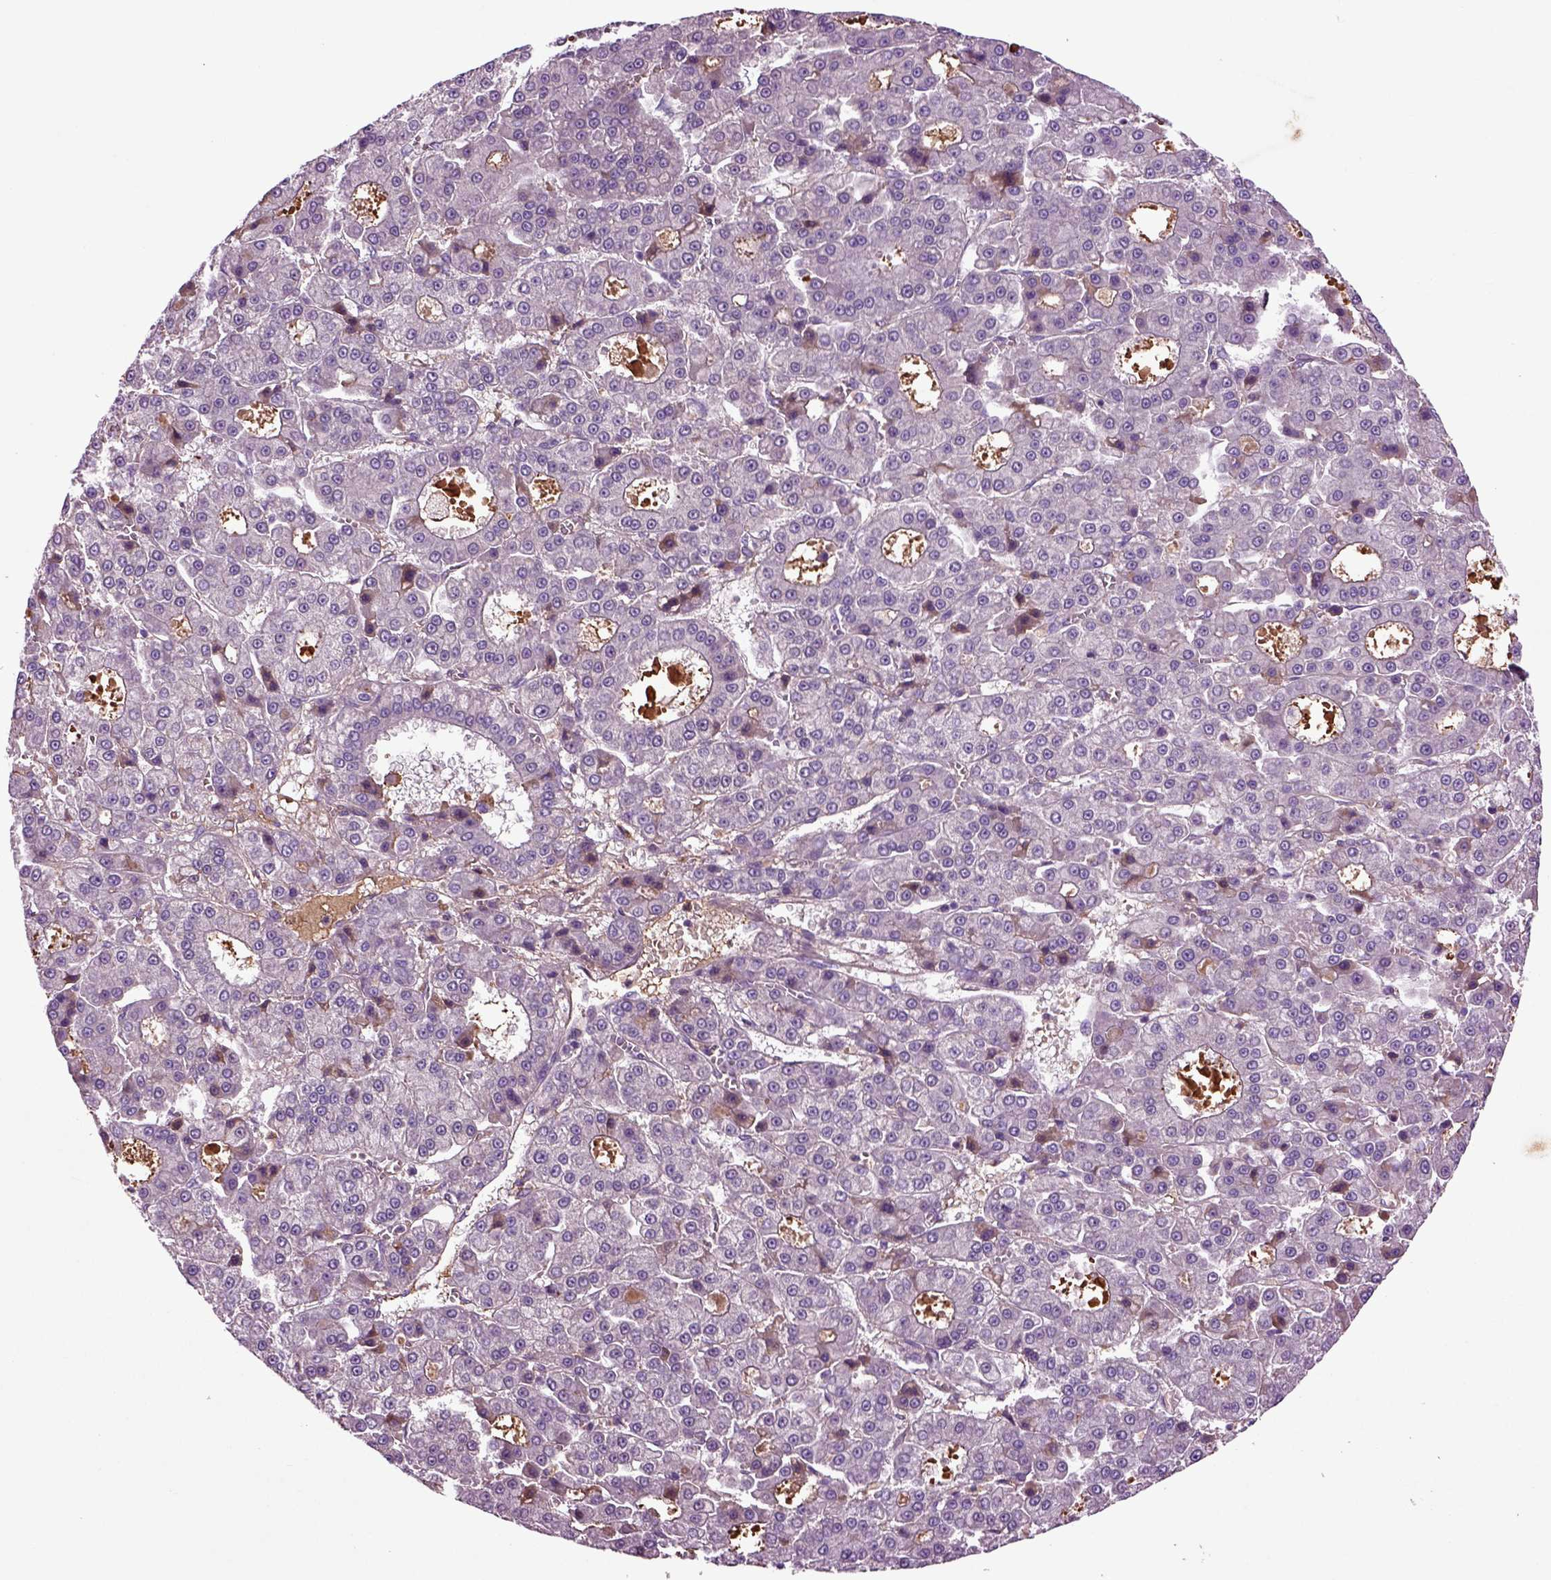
{"staining": {"intensity": "negative", "quantity": "none", "location": "none"}, "tissue": "liver cancer", "cell_type": "Tumor cells", "image_type": "cancer", "snomed": [{"axis": "morphology", "description": "Carcinoma, Hepatocellular, NOS"}, {"axis": "topography", "description": "Liver"}], "caption": "Immunohistochemistry histopathology image of human liver cancer (hepatocellular carcinoma) stained for a protein (brown), which displays no expression in tumor cells.", "gene": "SPON1", "patient": {"sex": "male", "age": 70}}